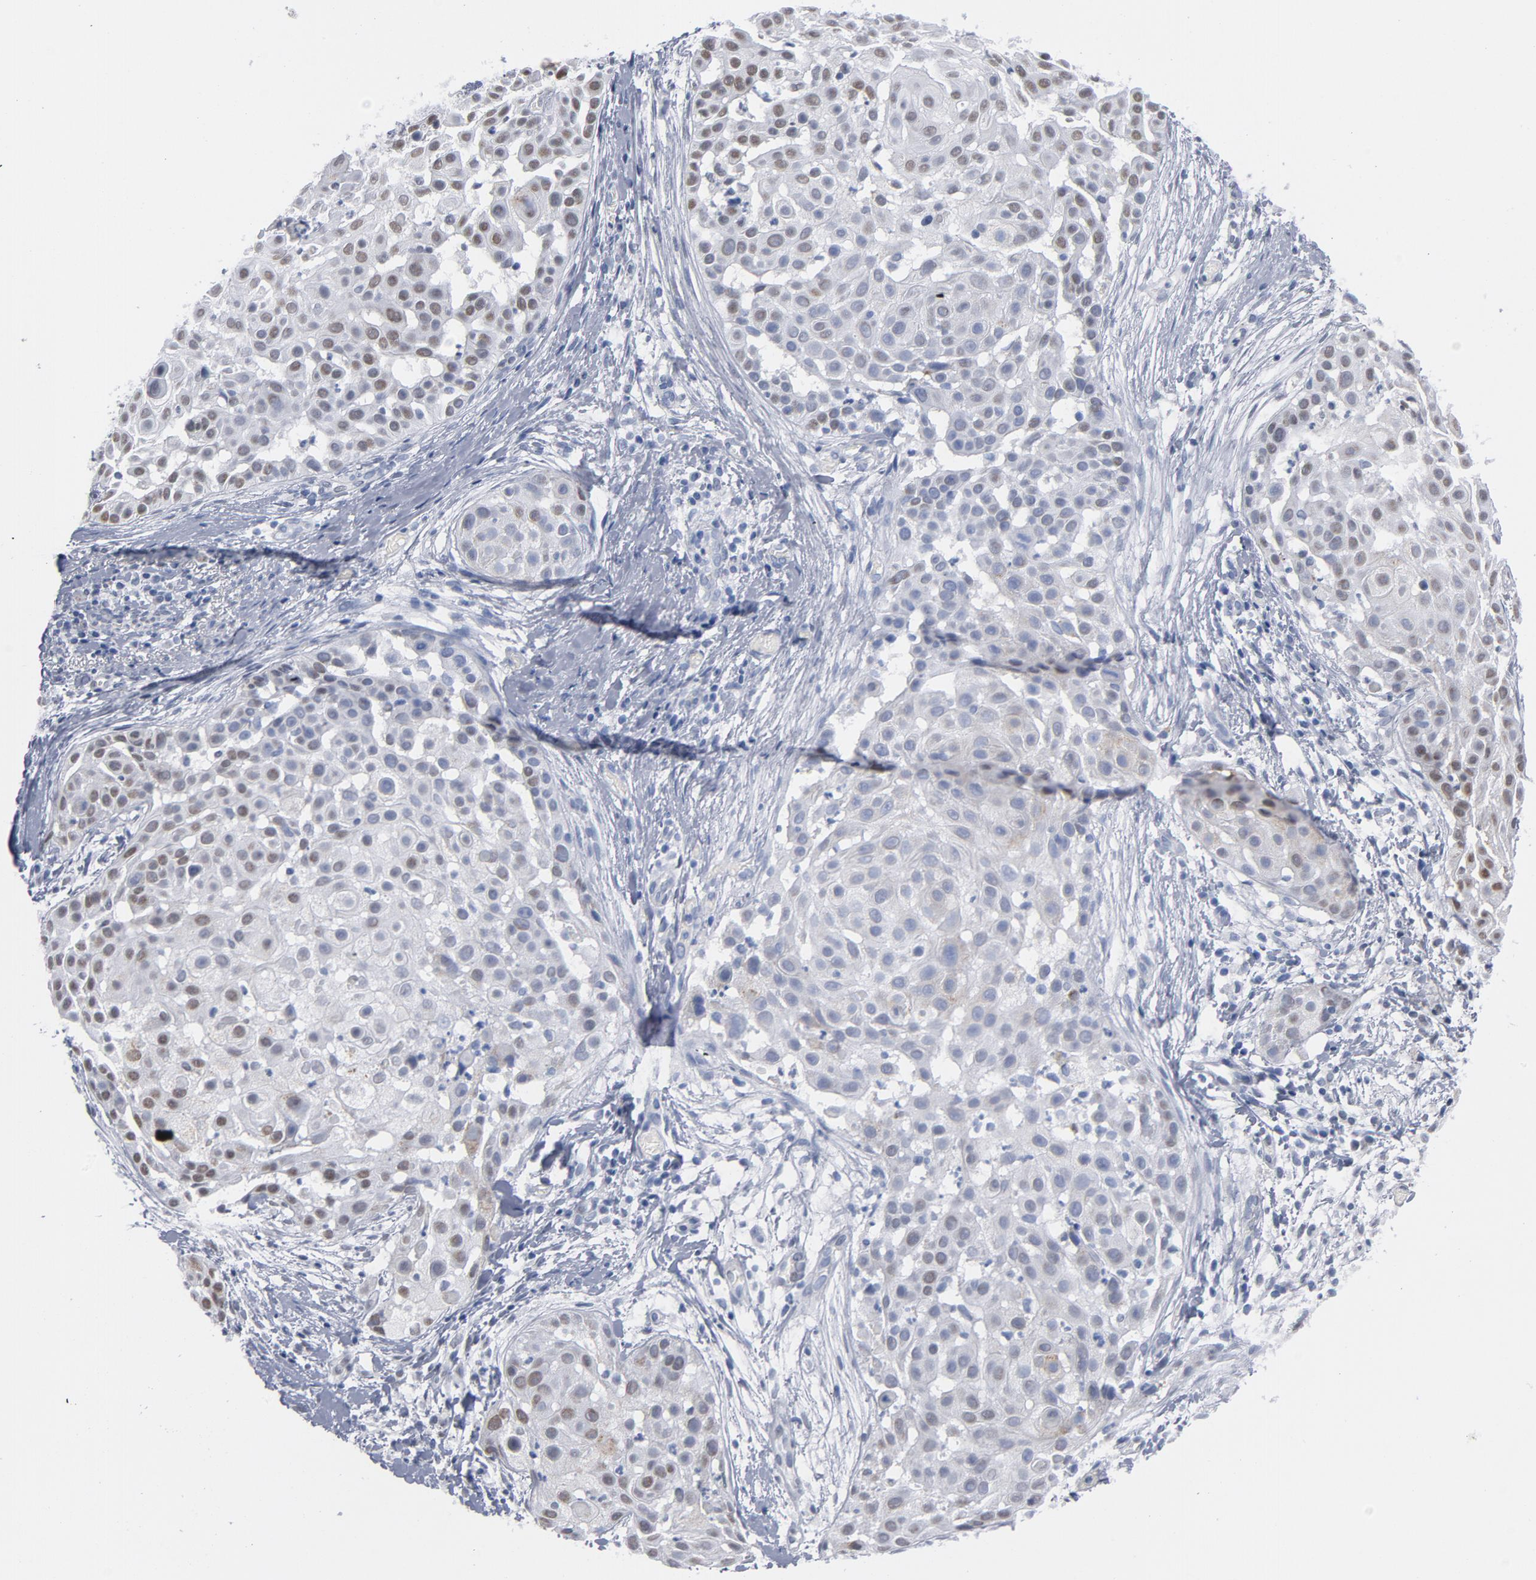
{"staining": {"intensity": "weak", "quantity": "25%-75%", "location": "cytoplasmic/membranous,nuclear"}, "tissue": "skin cancer", "cell_type": "Tumor cells", "image_type": "cancer", "snomed": [{"axis": "morphology", "description": "Squamous cell carcinoma, NOS"}, {"axis": "topography", "description": "Skin"}], "caption": "Skin squamous cell carcinoma stained for a protein (brown) exhibits weak cytoplasmic/membranous and nuclear positive positivity in about 25%-75% of tumor cells.", "gene": "BAP1", "patient": {"sex": "female", "age": 57}}